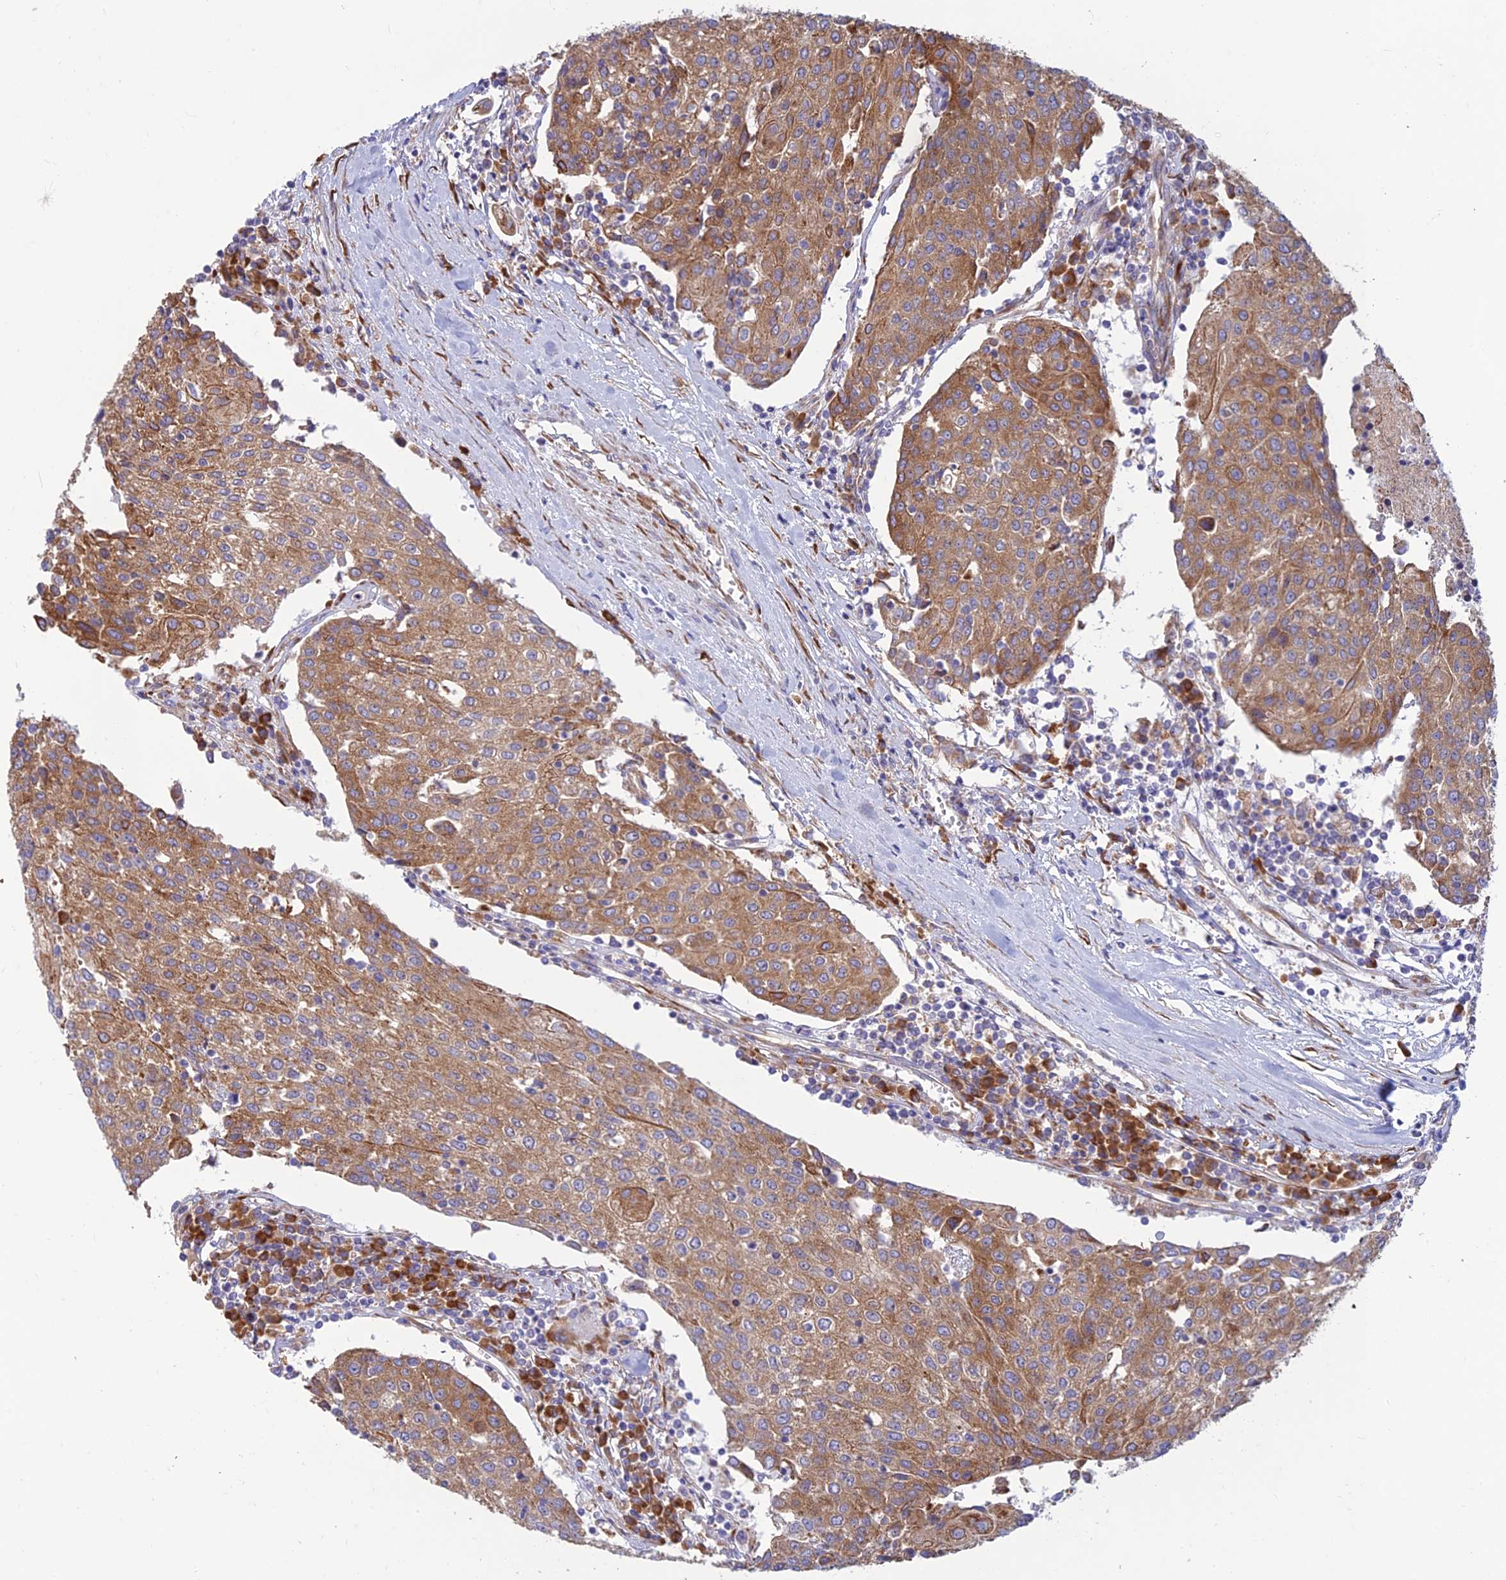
{"staining": {"intensity": "moderate", "quantity": ">75%", "location": "cytoplasmic/membranous"}, "tissue": "urothelial cancer", "cell_type": "Tumor cells", "image_type": "cancer", "snomed": [{"axis": "morphology", "description": "Urothelial carcinoma, High grade"}, {"axis": "topography", "description": "Urinary bladder"}], "caption": "Immunohistochemical staining of high-grade urothelial carcinoma reveals moderate cytoplasmic/membranous protein positivity in approximately >75% of tumor cells.", "gene": "RPL17-C18orf32", "patient": {"sex": "female", "age": 85}}